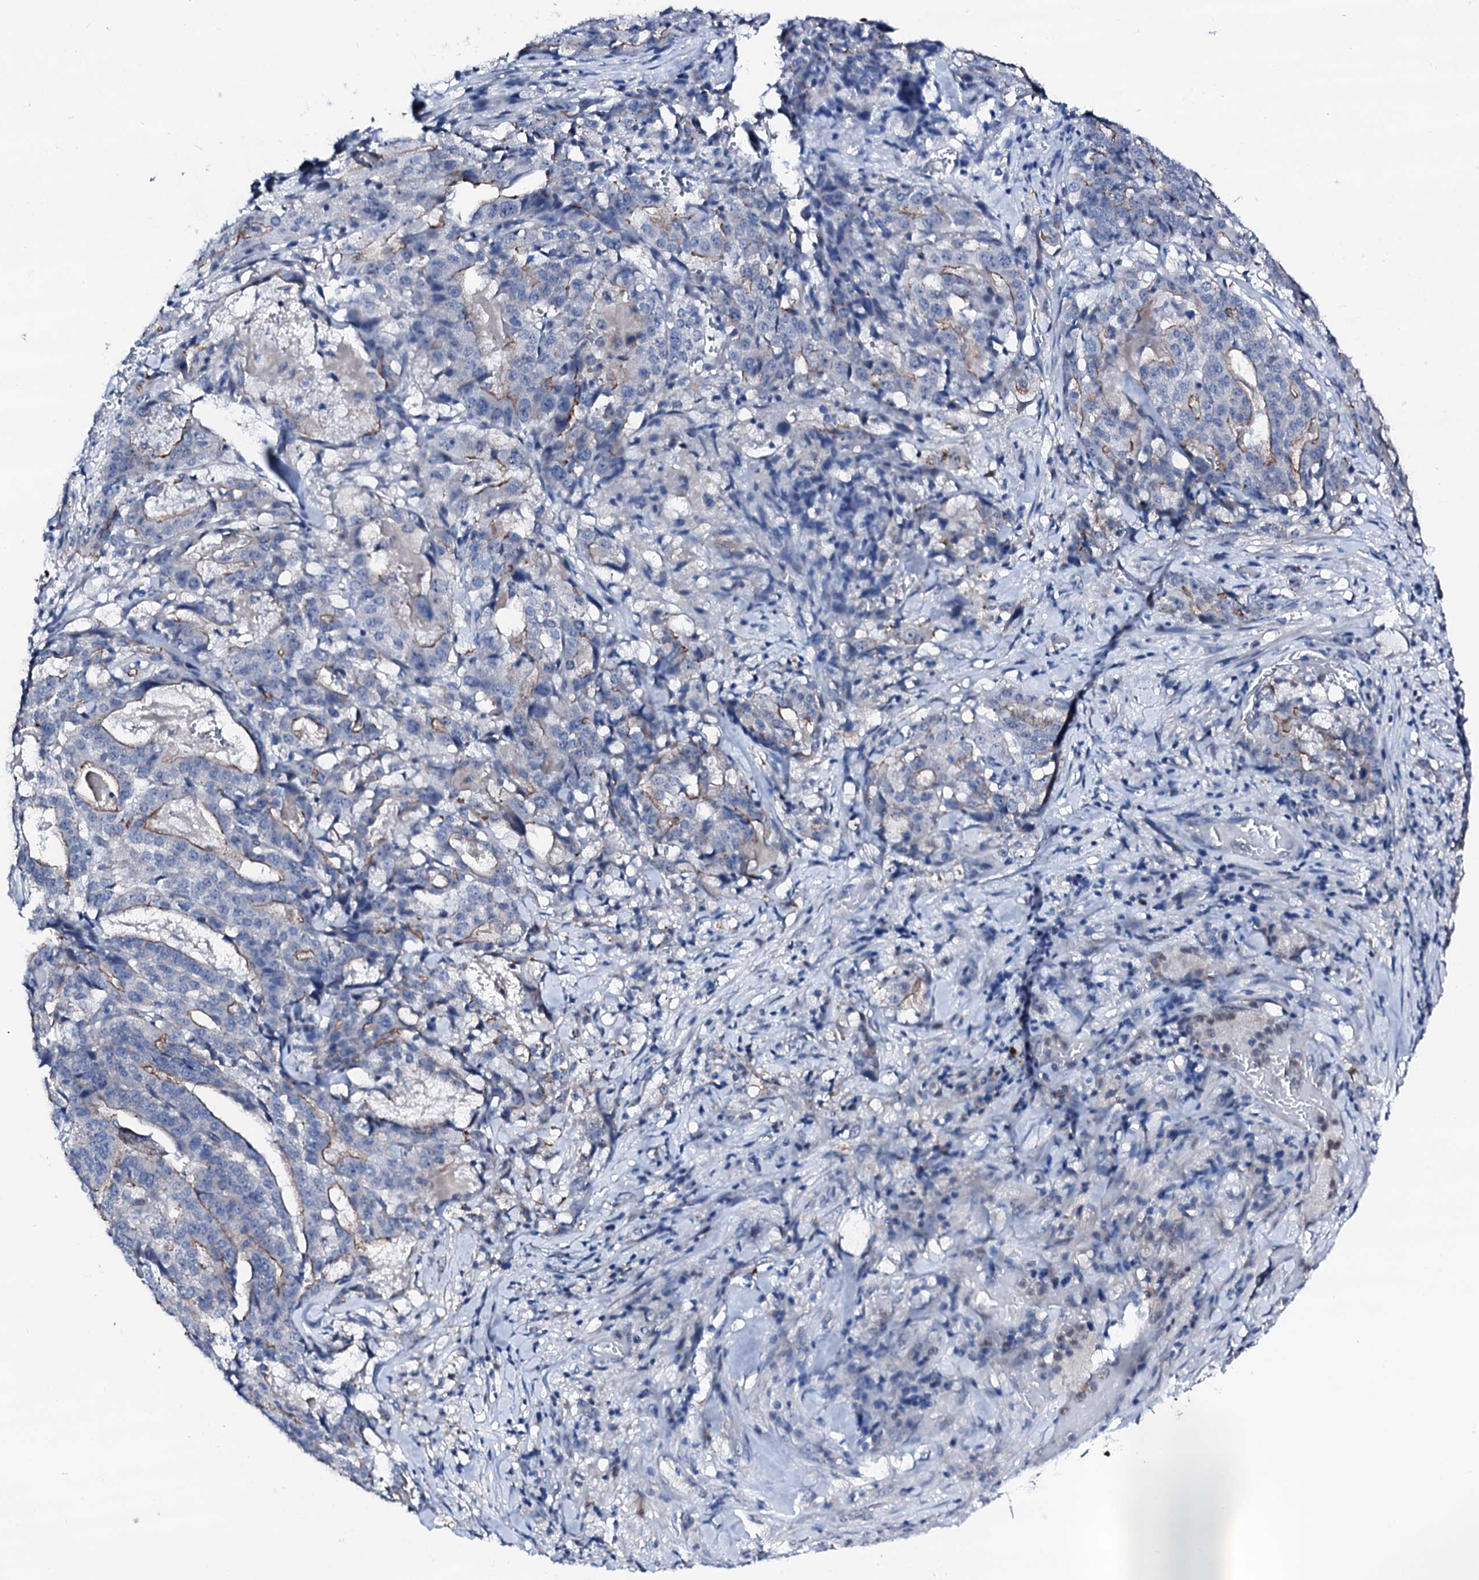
{"staining": {"intensity": "moderate", "quantity": "<25%", "location": "cytoplasmic/membranous"}, "tissue": "stomach cancer", "cell_type": "Tumor cells", "image_type": "cancer", "snomed": [{"axis": "morphology", "description": "Adenocarcinoma, NOS"}, {"axis": "topography", "description": "Stomach"}], "caption": "The micrograph demonstrates staining of stomach adenocarcinoma, revealing moderate cytoplasmic/membranous protein positivity (brown color) within tumor cells. (Stains: DAB in brown, nuclei in blue, Microscopy: brightfield microscopy at high magnification).", "gene": "TRAFD1", "patient": {"sex": "male", "age": 48}}